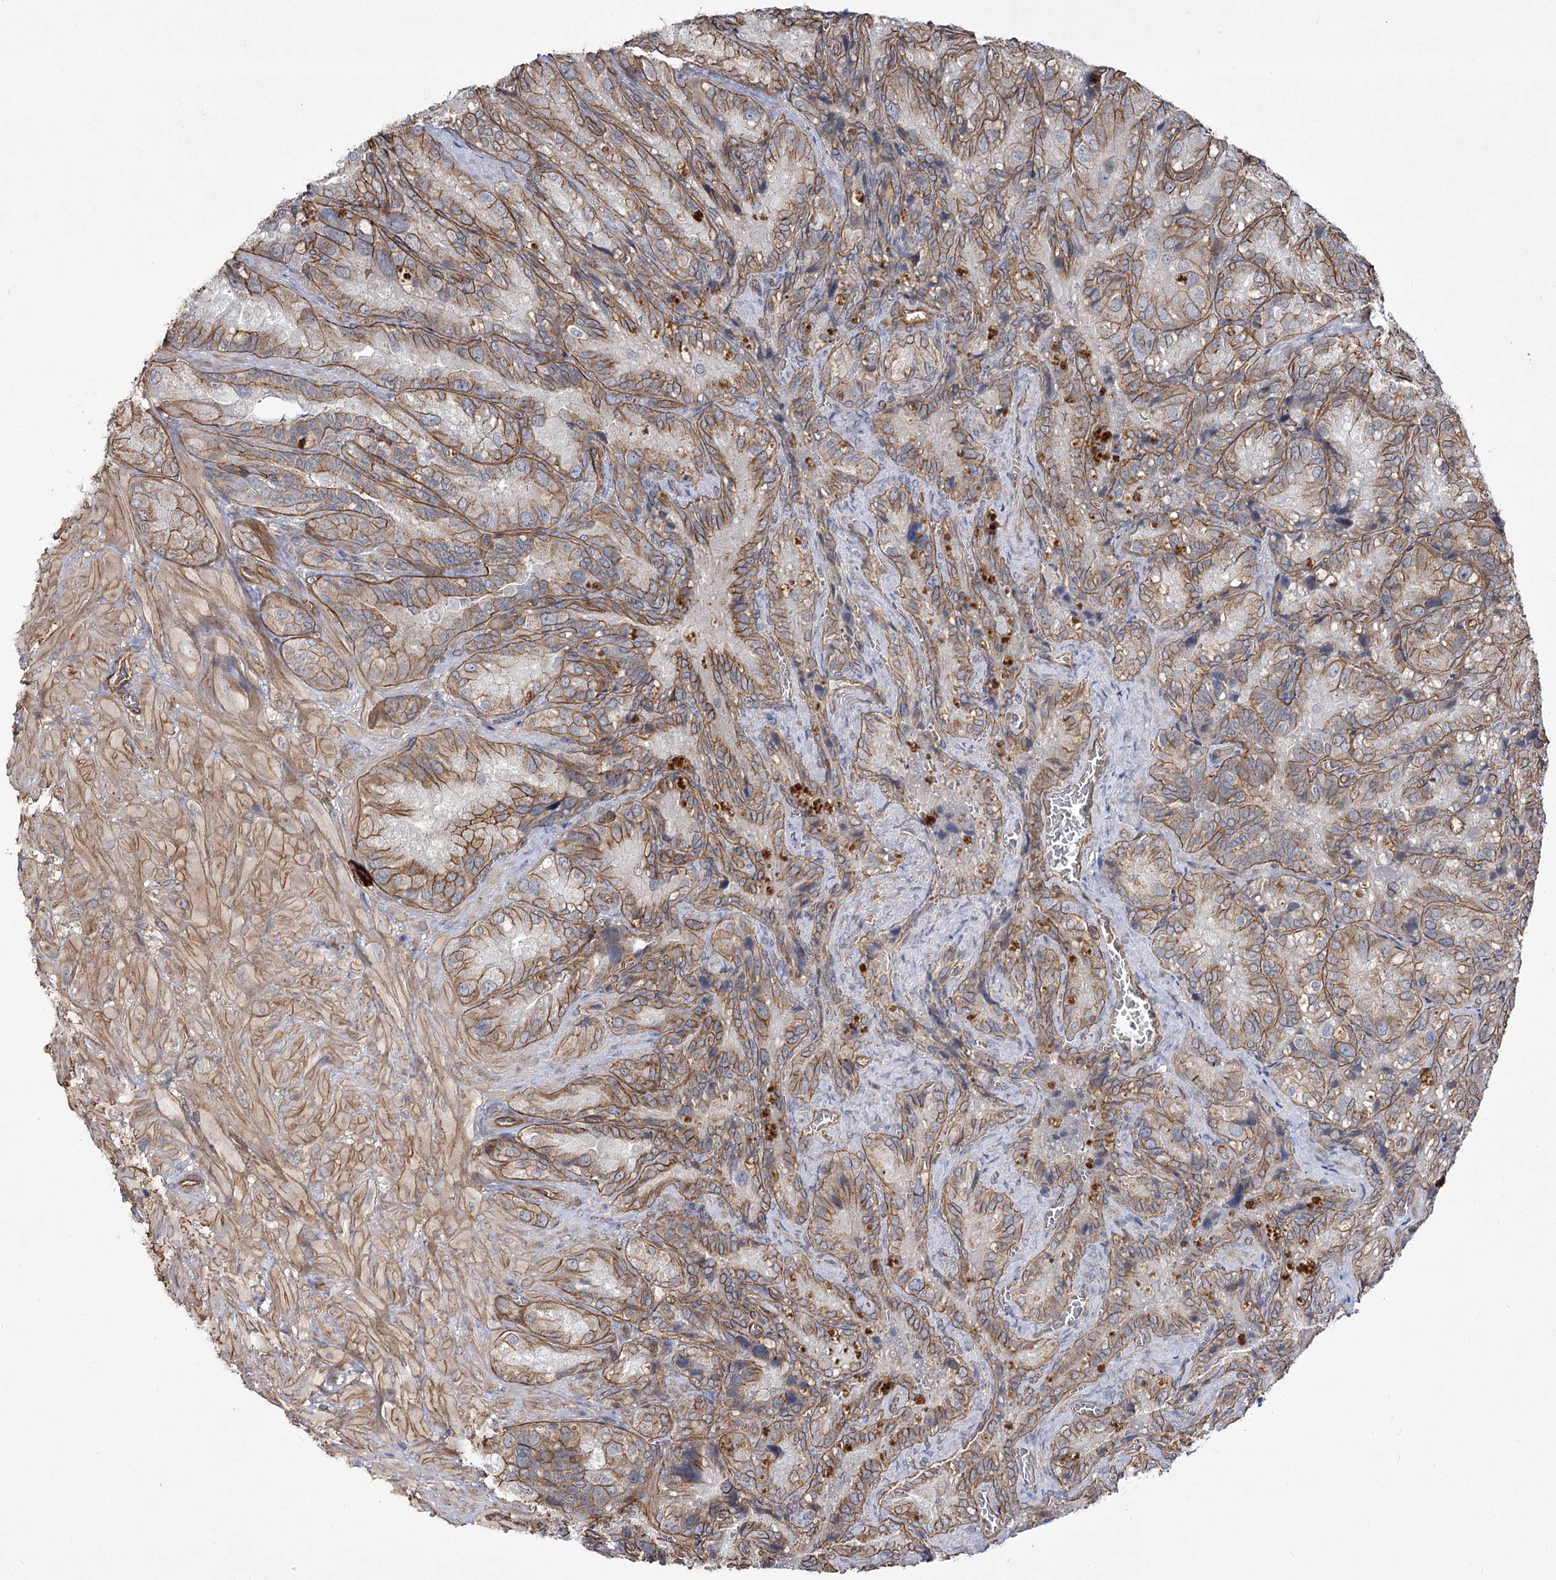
{"staining": {"intensity": "moderate", "quantity": ">75%", "location": "cytoplasmic/membranous"}, "tissue": "seminal vesicle", "cell_type": "Glandular cells", "image_type": "normal", "snomed": [{"axis": "morphology", "description": "Normal tissue, NOS"}, {"axis": "topography", "description": "Seminal veicle"}], "caption": "Seminal vesicle stained with DAB immunohistochemistry (IHC) reveals medium levels of moderate cytoplasmic/membranous positivity in about >75% of glandular cells.", "gene": "SH3BP5L", "patient": {"sex": "male", "age": 62}}